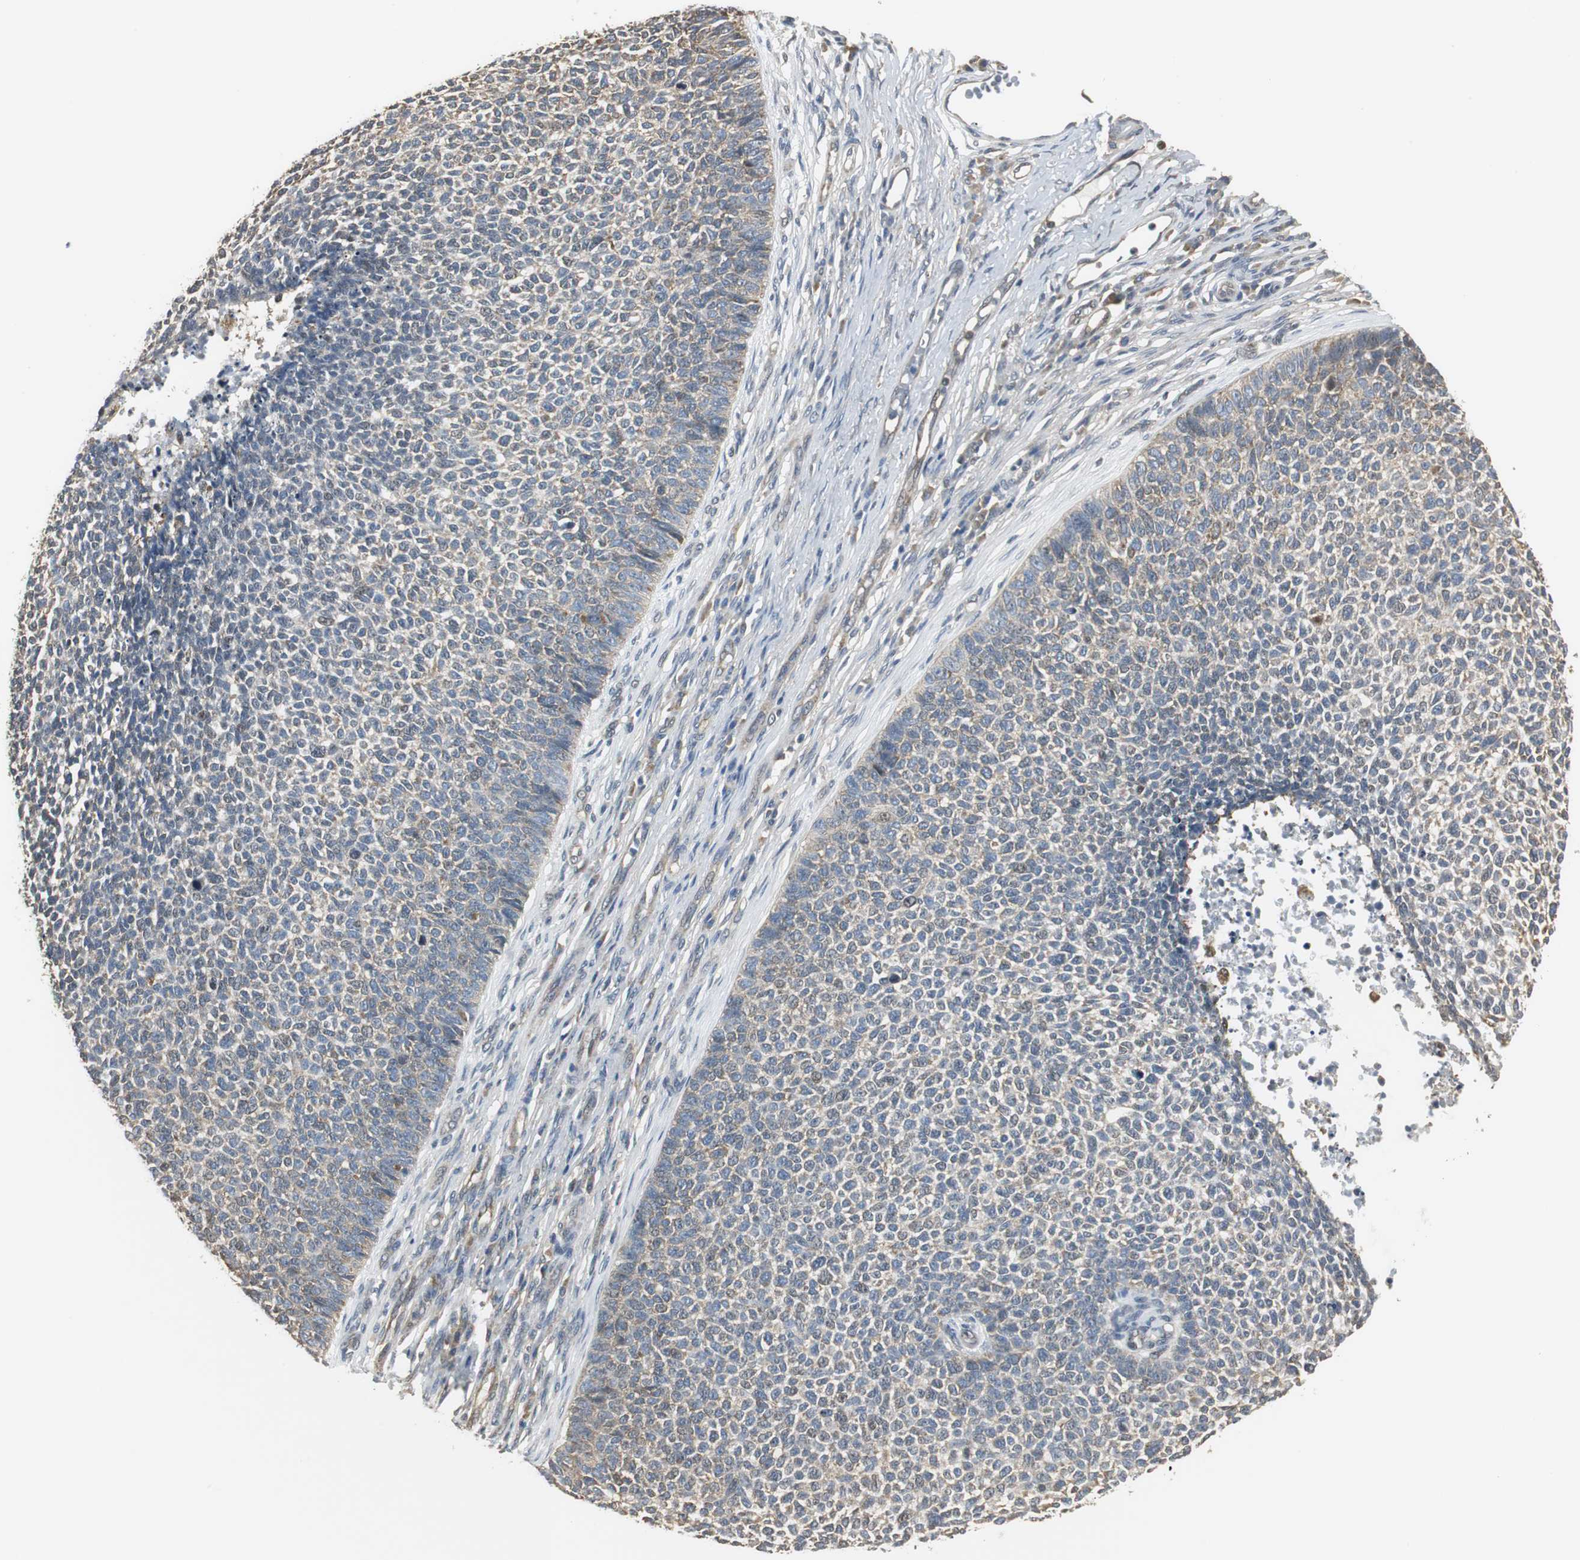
{"staining": {"intensity": "weak", "quantity": ">75%", "location": "cytoplasmic/membranous"}, "tissue": "skin cancer", "cell_type": "Tumor cells", "image_type": "cancer", "snomed": [{"axis": "morphology", "description": "Basal cell carcinoma"}, {"axis": "topography", "description": "Skin"}], "caption": "Human skin cancer stained for a protein (brown) reveals weak cytoplasmic/membranous positive expression in approximately >75% of tumor cells.", "gene": "CCT5", "patient": {"sex": "female", "age": 84}}